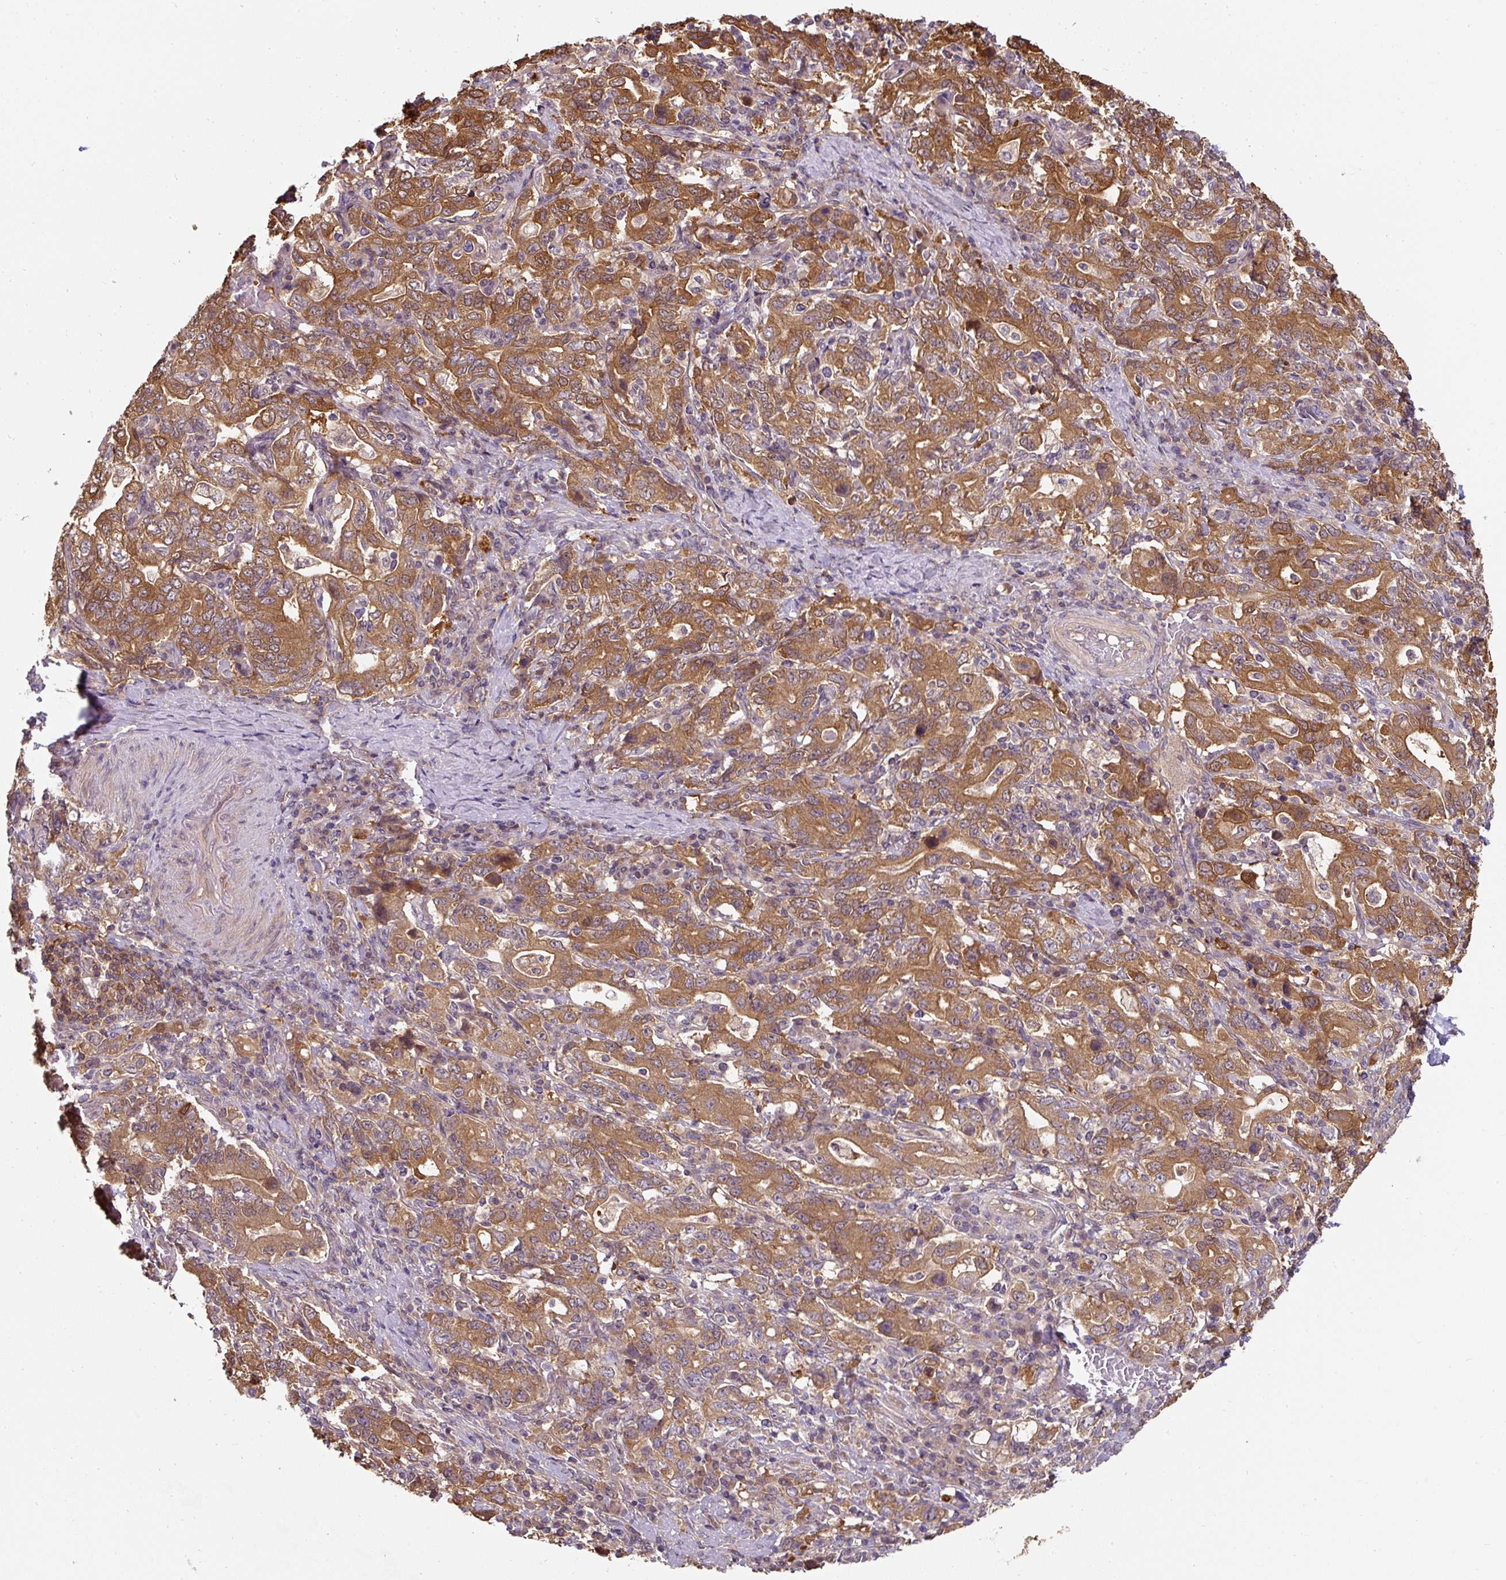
{"staining": {"intensity": "moderate", "quantity": ">75%", "location": "cytoplasmic/membranous"}, "tissue": "stomach cancer", "cell_type": "Tumor cells", "image_type": "cancer", "snomed": [{"axis": "morphology", "description": "Adenocarcinoma, NOS"}, {"axis": "topography", "description": "Stomach, upper"}, {"axis": "topography", "description": "Stomach"}], "caption": "Tumor cells exhibit medium levels of moderate cytoplasmic/membranous staining in about >75% of cells in human adenocarcinoma (stomach).", "gene": "ST13", "patient": {"sex": "male", "age": 62}}